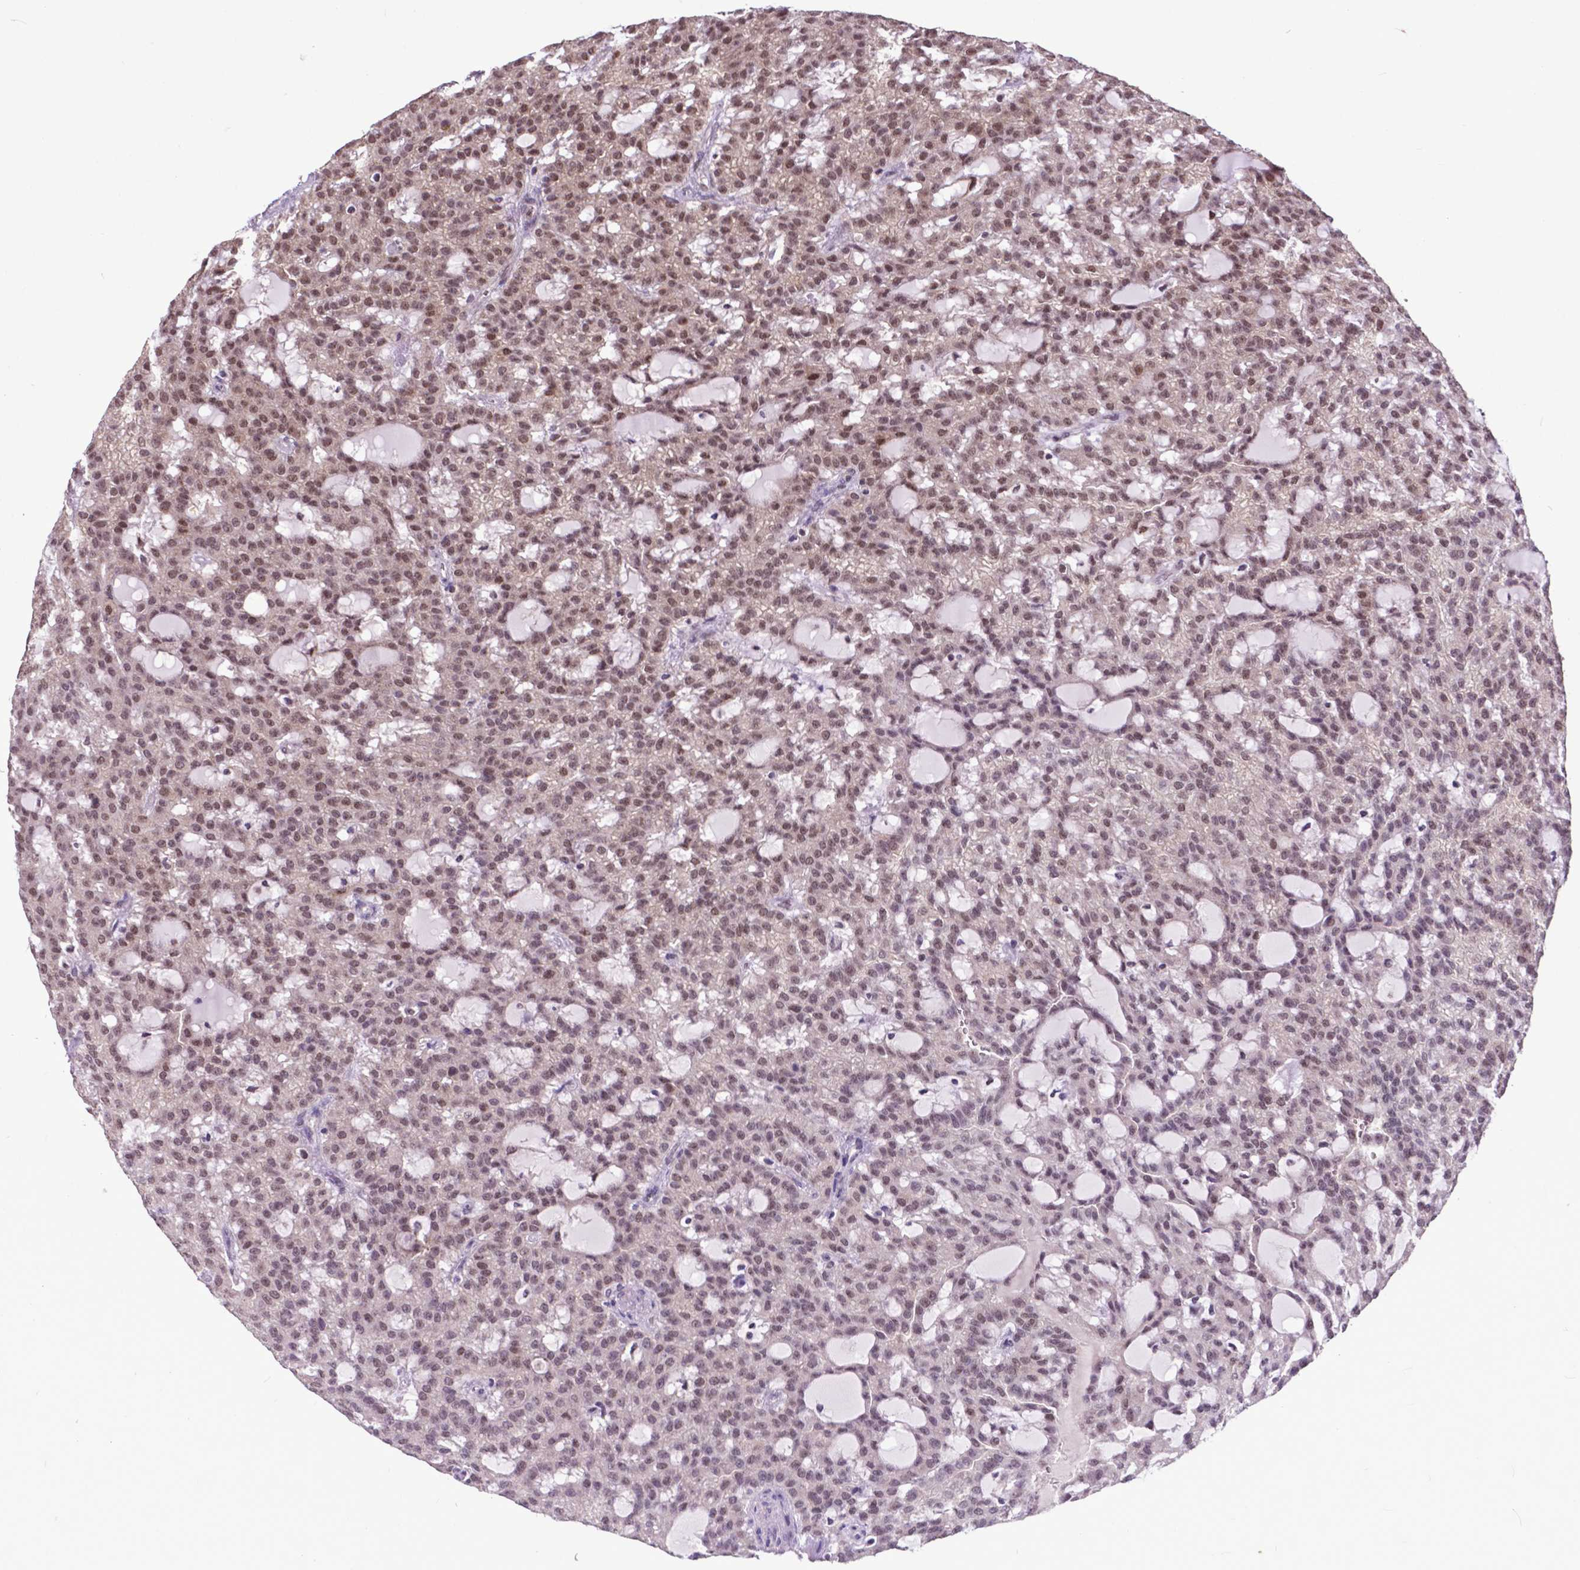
{"staining": {"intensity": "weak", "quantity": "25%-75%", "location": "nuclear"}, "tissue": "renal cancer", "cell_type": "Tumor cells", "image_type": "cancer", "snomed": [{"axis": "morphology", "description": "Adenocarcinoma, NOS"}, {"axis": "topography", "description": "Kidney"}], "caption": "A high-resolution photomicrograph shows immunohistochemistry (IHC) staining of renal cancer, which displays weak nuclear staining in approximately 25%-75% of tumor cells.", "gene": "FAF1", "patient": {"sex": "male", "age": 63}}